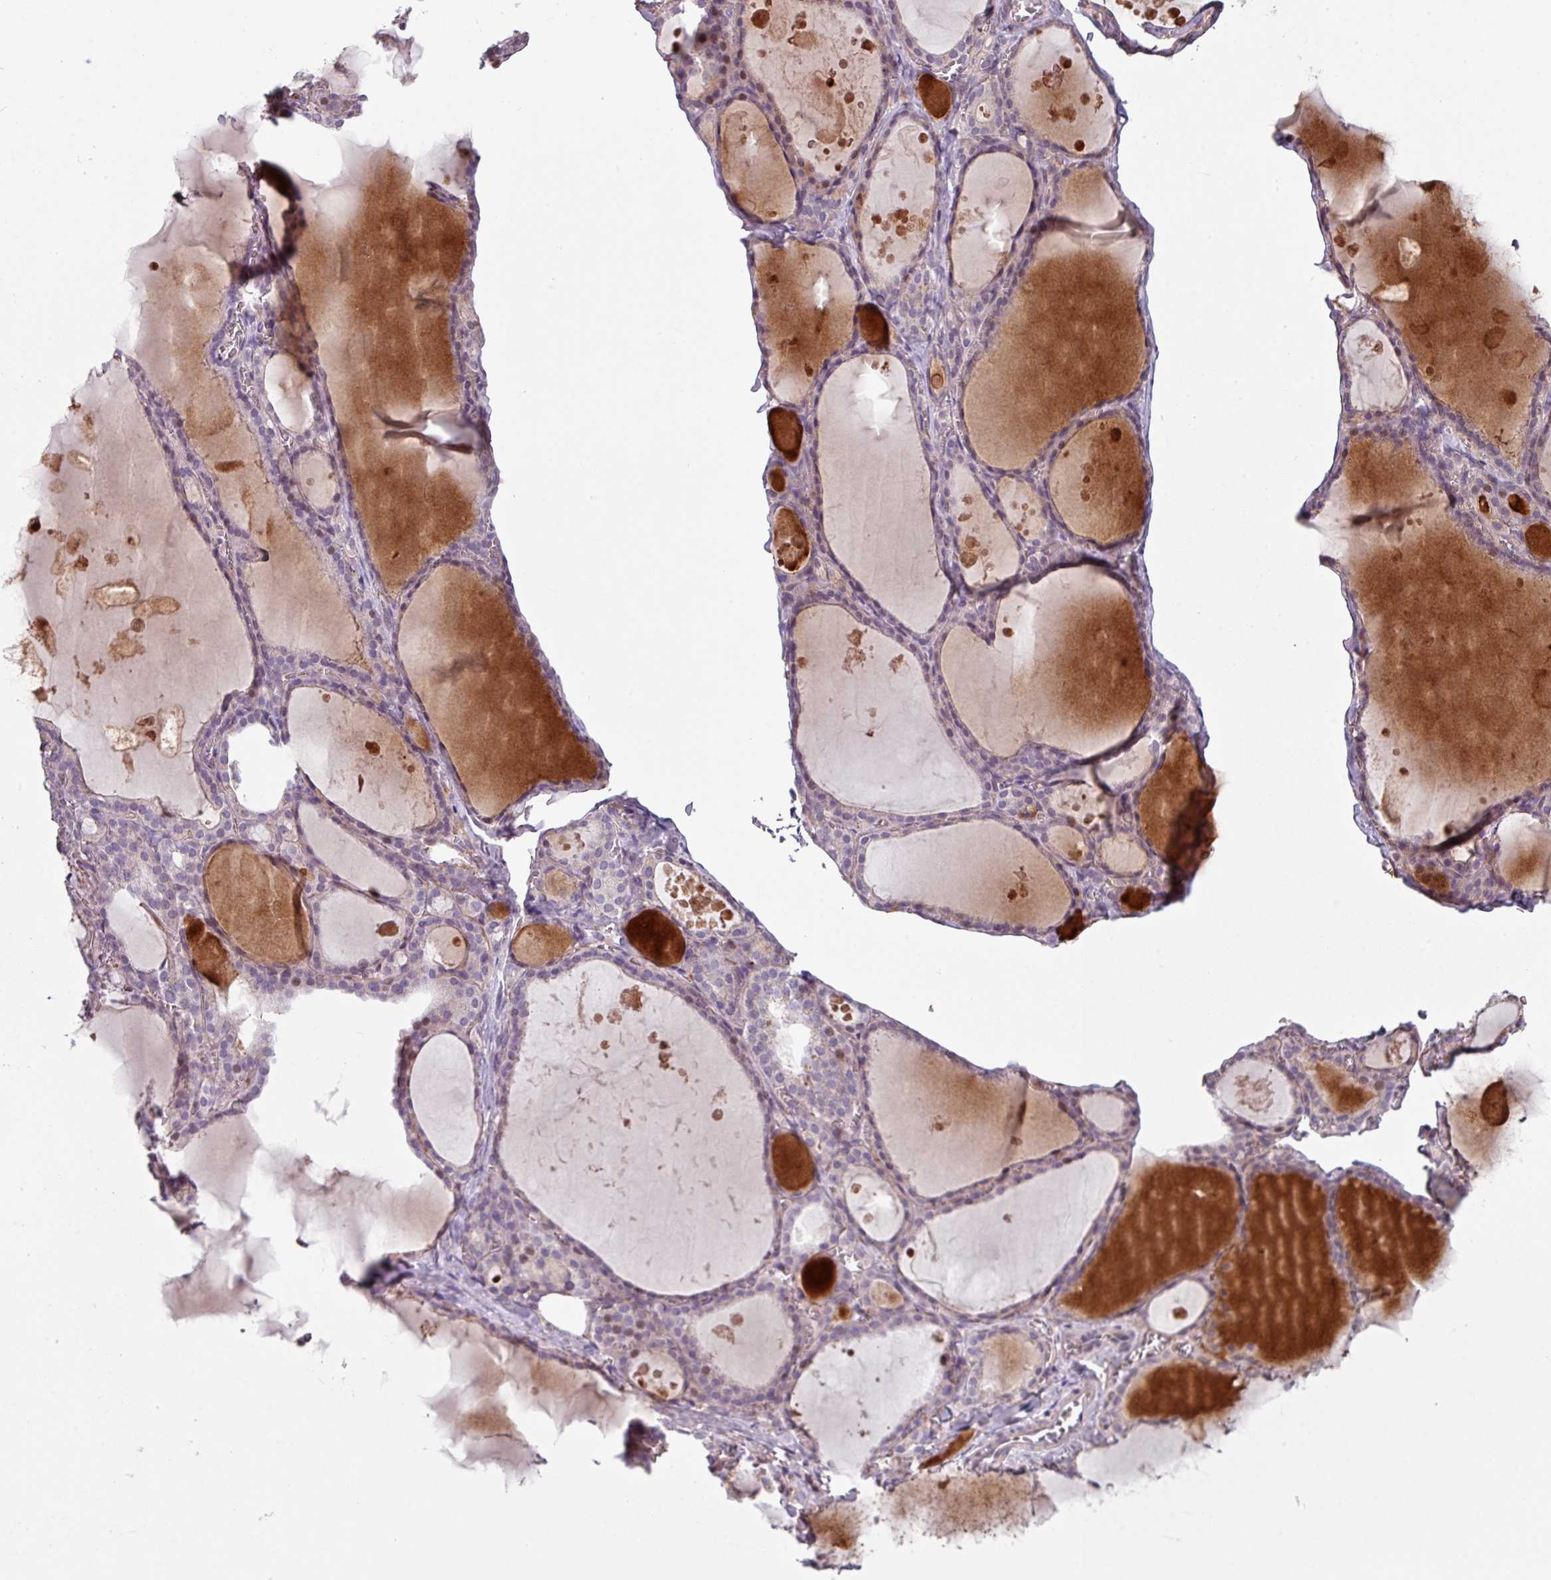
{"staining": {"intensity": "negative", "quantity": "none", "location": "none"}, "tissue": "thyroid gland", "cell_type": "Glandular cells", "image_type": "normal", "snomed": [{"axis": "morphology", "description": "Normal tissue, NOS"}, {"axis": "topography", "description": "Thyroid gland"}], "caption": "Immunohistochemical staining of normal human thyroid gland shows no significant staining in glandular cells.", "gene": "C2orf16", "patient": {"sex": "male", "age": 56}}